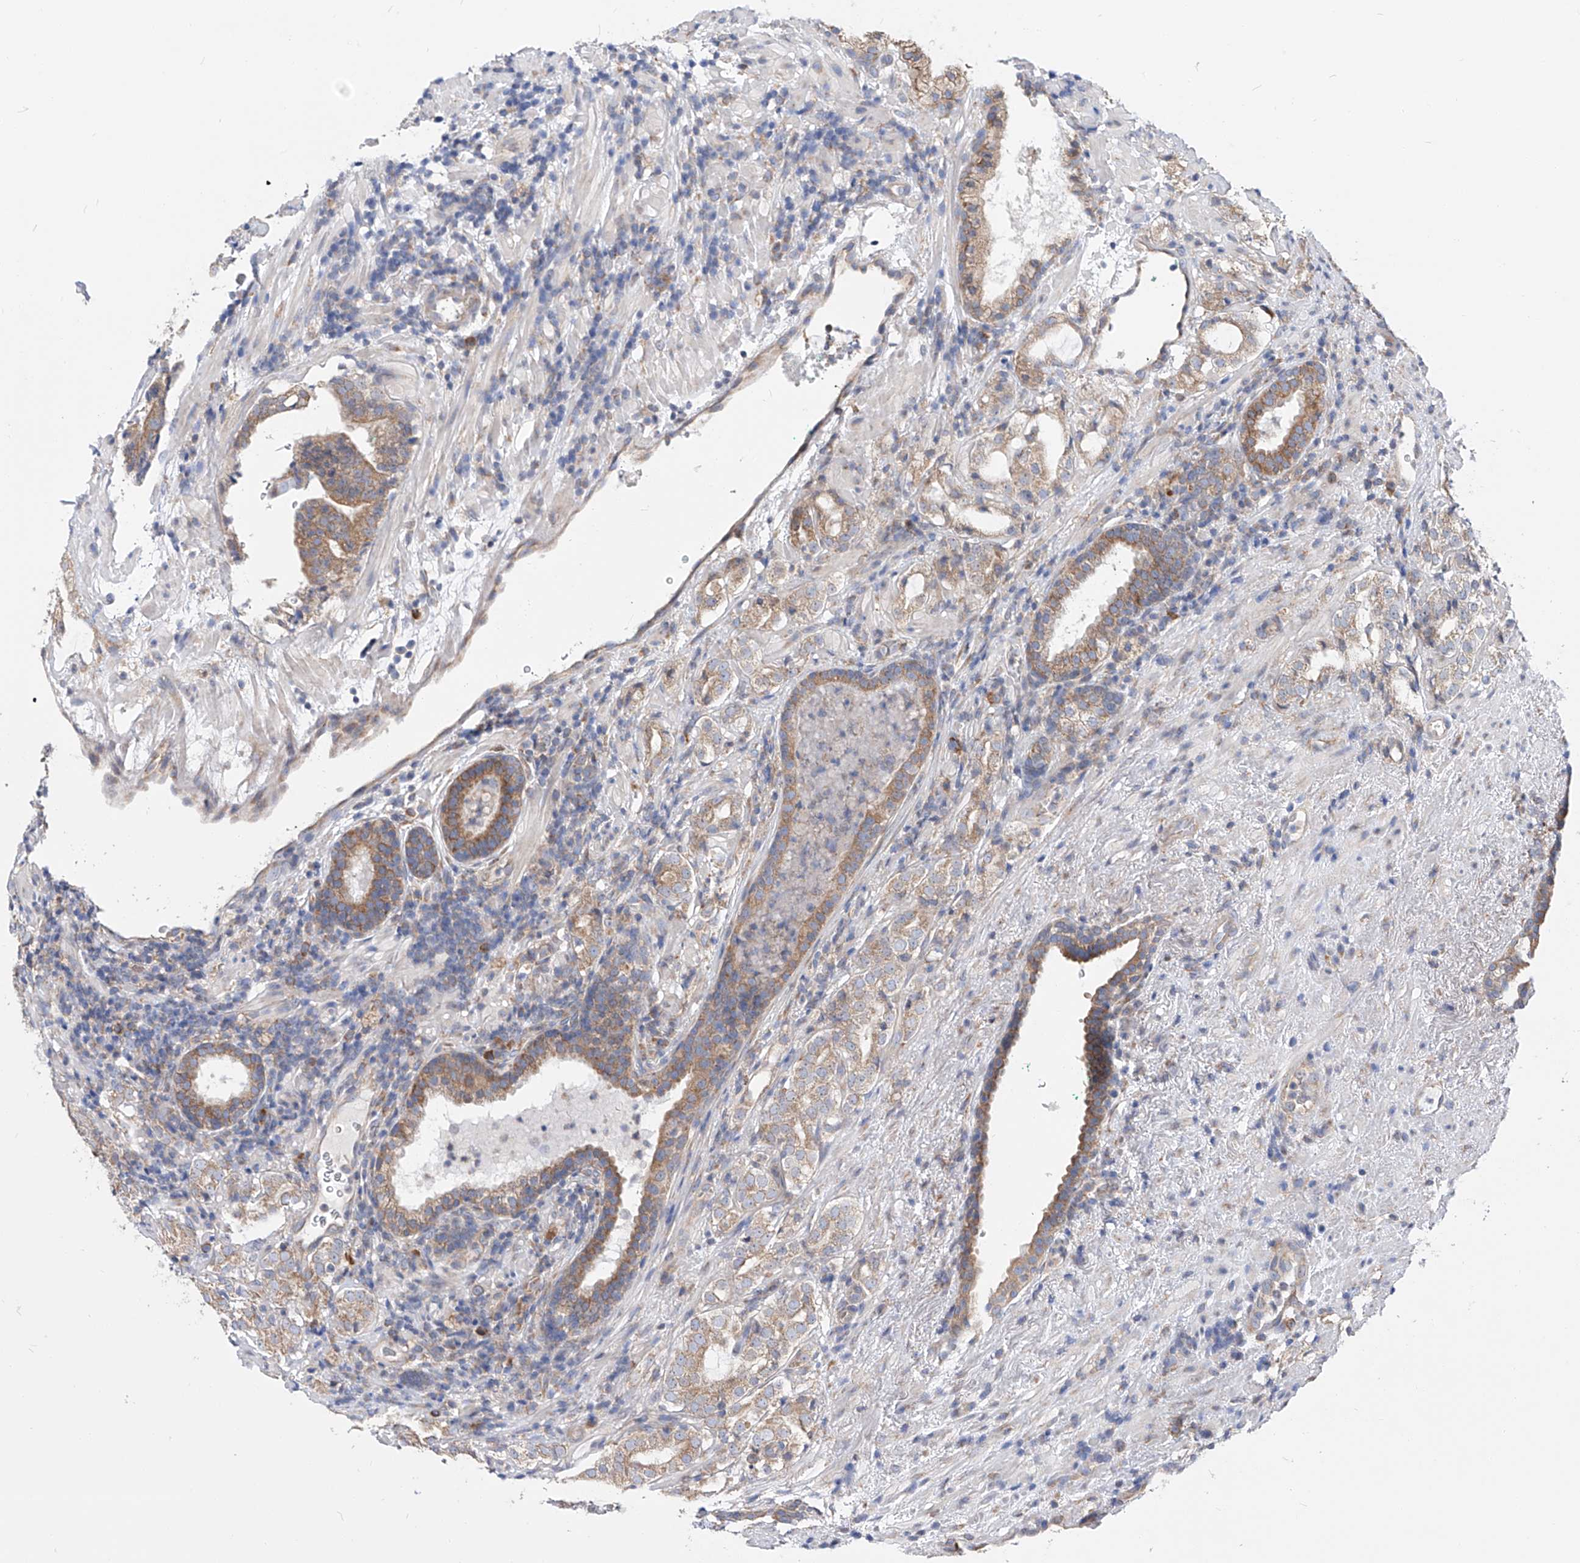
{"staining": {"intensity": "moderate", "quantity": ">75%", "location": "cytoplasmic/membranous"}, "tissue": "prostate cancer", "cell_type": "Tumor cells", "image_type": "cancer", "snomed": [{"axis": "morphology", "description": "Adenocarcinoma, High grade"}, {"axis": "topography", "description": "Prostate"}], "caption": "Prostate cancer stained for a protein shows moderate cytoplasmic/membranous positivity in tumor cells. The staining was performed using DAB (3,3'-diaminobenzidine) to visualize the protein expression in brown, while the nuclei were stained in blue with hematoxylin (Magnification: 20x).", "gene": "UFL1", "patient": {"sex": "male", "age": 64}}